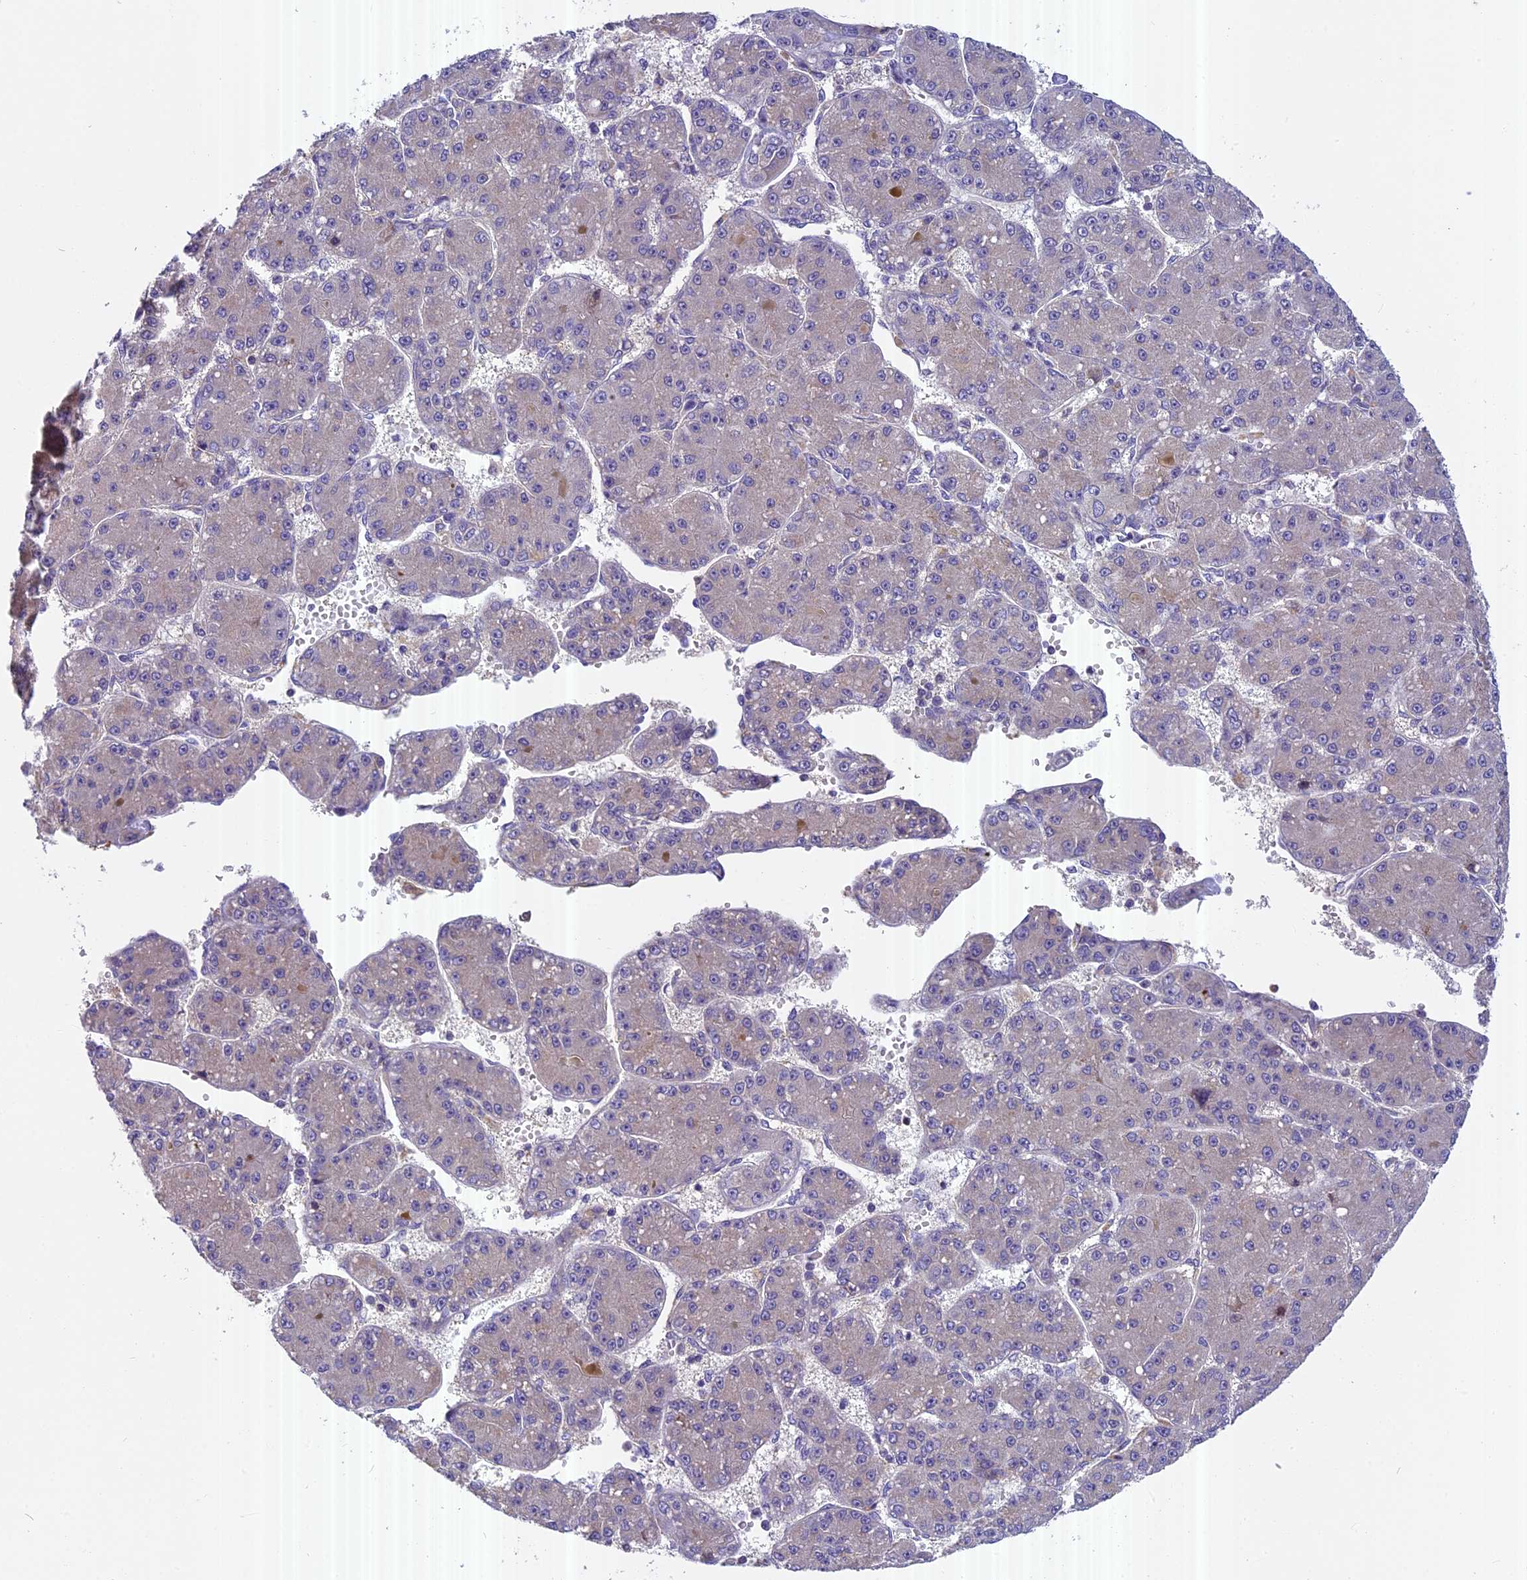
{"staining": {"intensity": "negative", "quantity": "none", "location": "none"}, "tissue": "liver cancer", "cell_type": "Tumor cells", "image_type": "cancer", "snomed": [{"axis": "morphology", "description": "Carcinoma, Hepatocellular, NOS"}, {"axis": "topography", "description": "Liver"}], "caption": "DAB immunohistochemical staining of liver cancer (hepatocellular carcinoma) demonstrates no significant expression in tumor cells.", "gene": "FAM98C", "patient": {"sex": "male", "age": 67}}